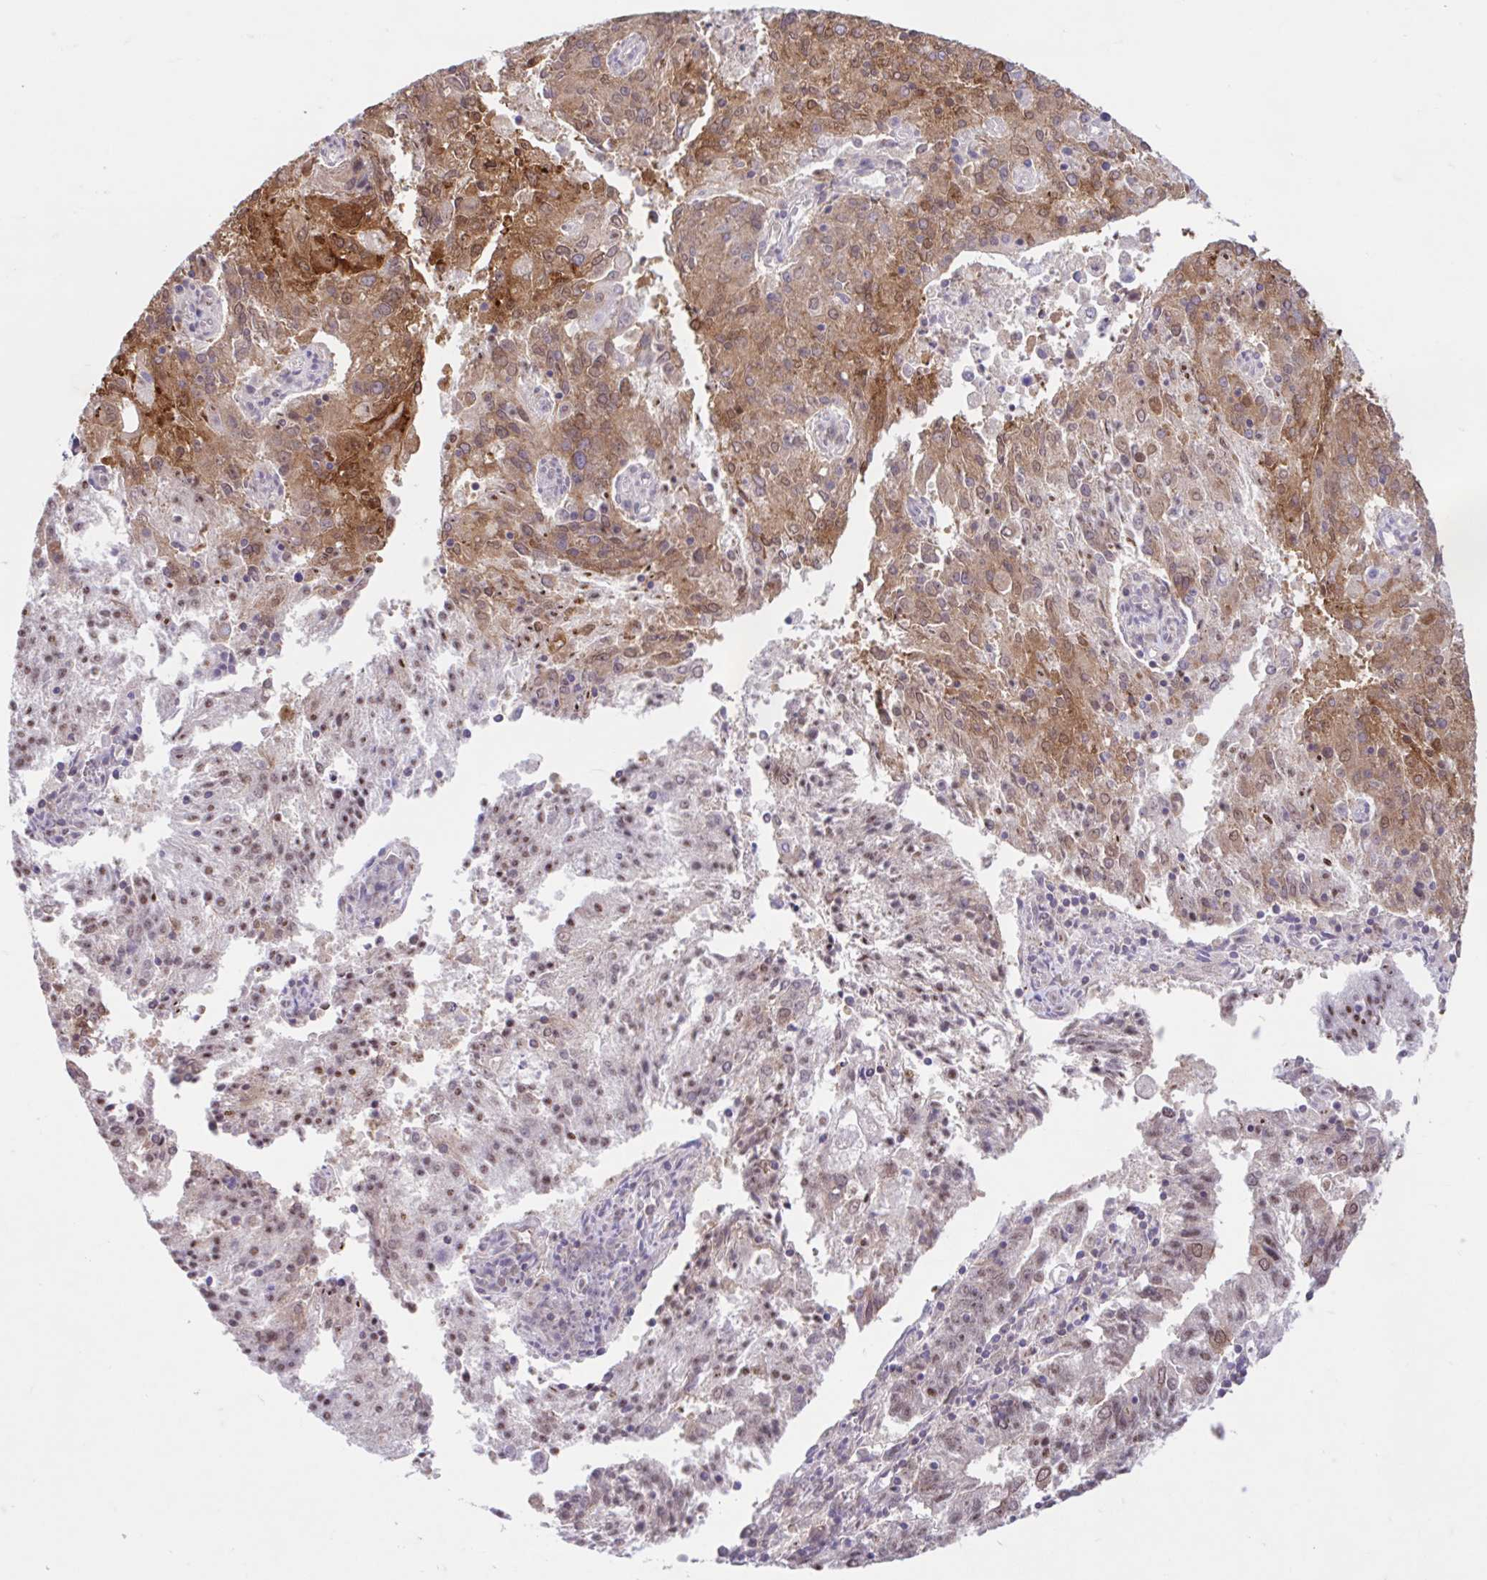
{"staining": {"intensity": "moderate", "quantity": ">75%", "location": "cytoplasmic/membranous,nuclear"}, "tissue": "endometrial cancer", "cell_type": "Tumor cells", "image_type": "cancer", "snomed": [{"axis": "morphology", "description": "Adenocarcinoma, NOS"}, {"axis": "topography", "description": "Endometrium"}], "caption": "The immunohistochemical stain shows moderate cytoplasmic/membranous and nuclear expression in tumor cells of endometrial adenocarcinoma tissue.", "gene": "RALBP1", "patient": {"sex": "female", "age": 82}}